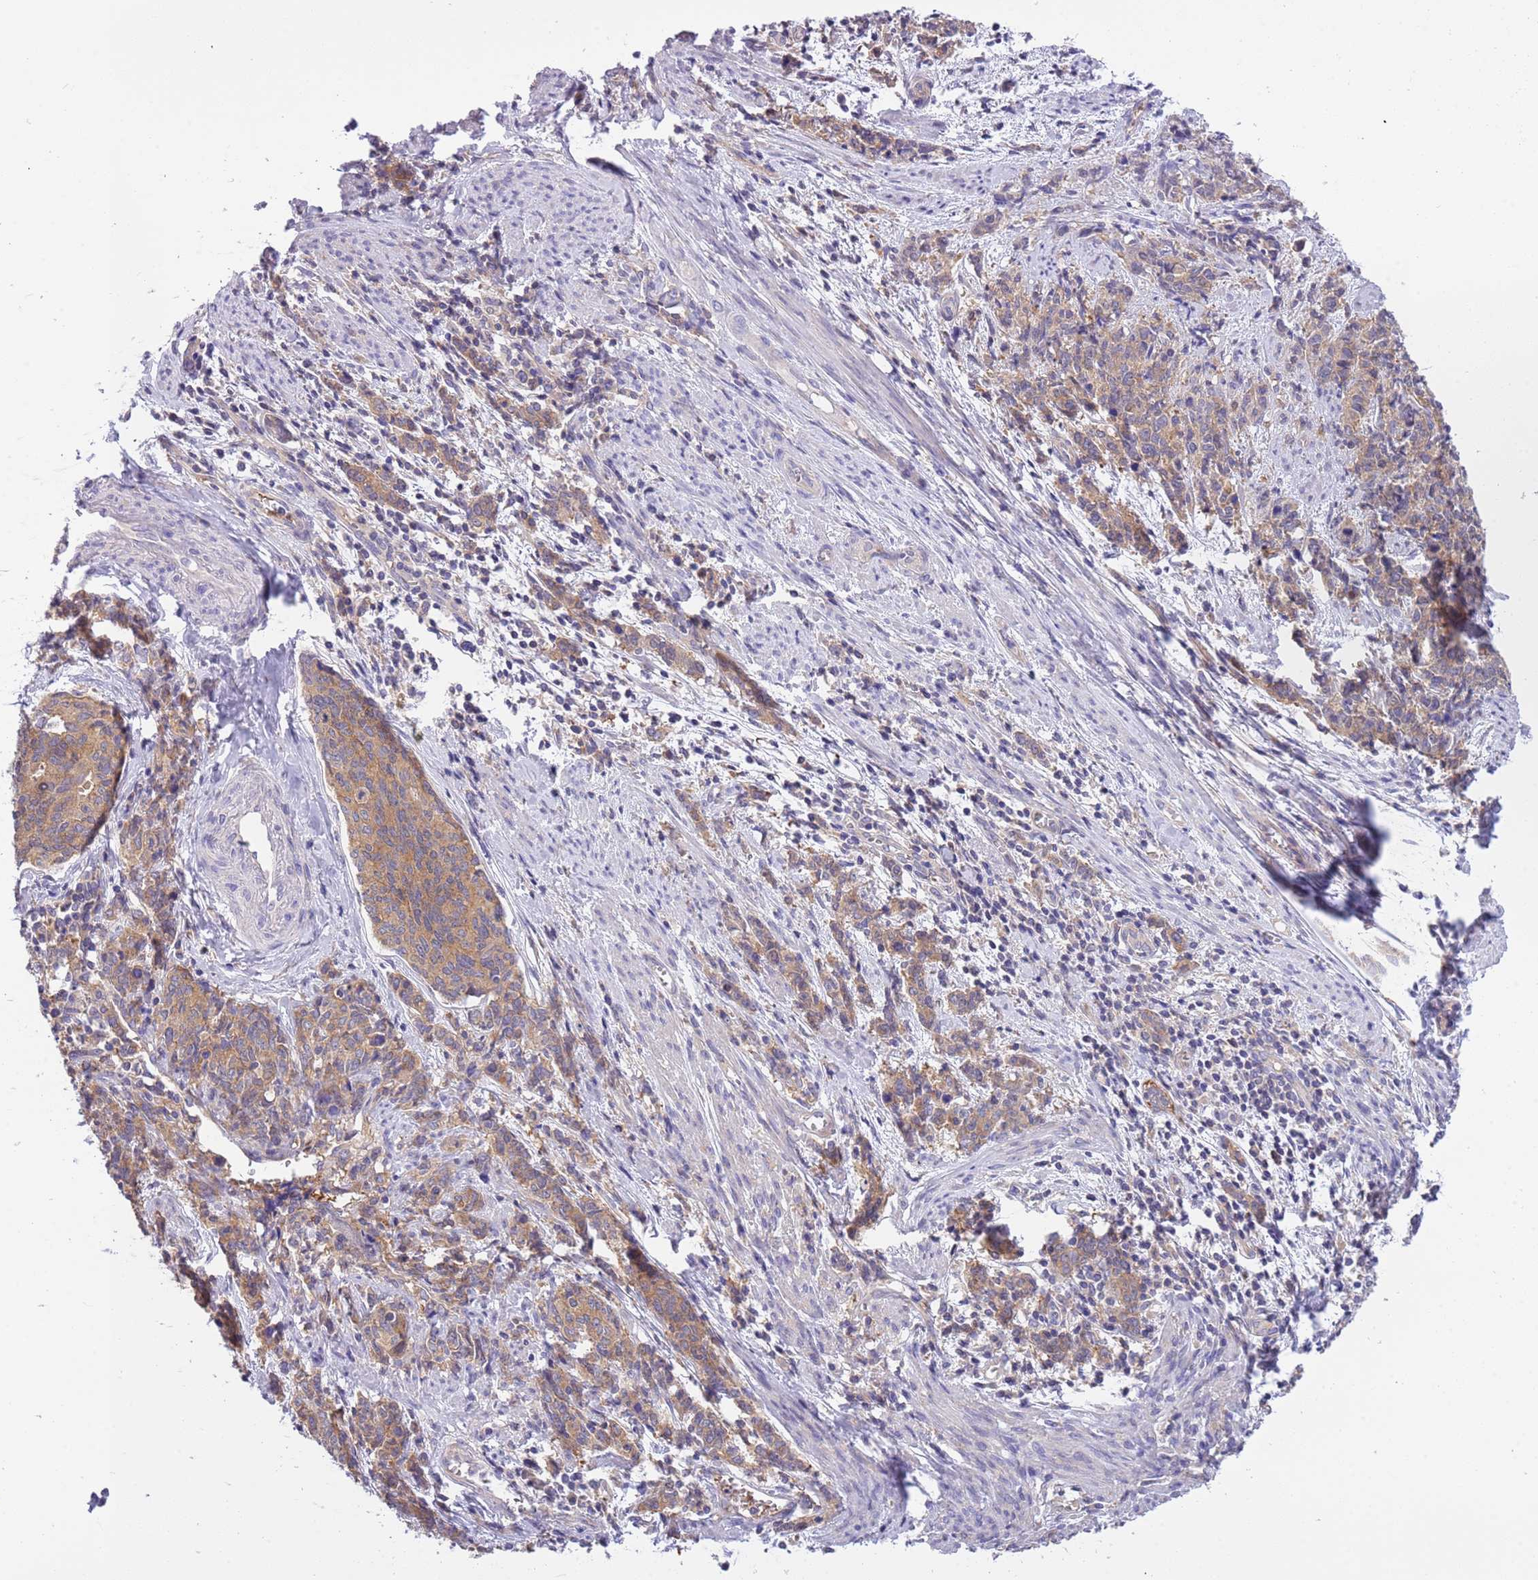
{"staining": {"intensity": "moderate", "quantity": ">75%", "location": "cytoplasmic/membranous"}, "tissue": "cervical cancer", "cell_type": "Tumor cells", "image_type": "cancer", "snomed": [{"axis": "morphology", "description": "Squamous cell carcinoma, NOS"}, {"axis": "topography", "description": "Cervix"}], "caption": "Immunohistochemistry (IHC) of squamous cell carcinoma (cervical) demonstrates medium levels of moderate cytoplasmic/membranous positivity in approximately >75% of tumor cells.", "gene": "STIP1", "patient": {"sex": "female", "age": 60}}